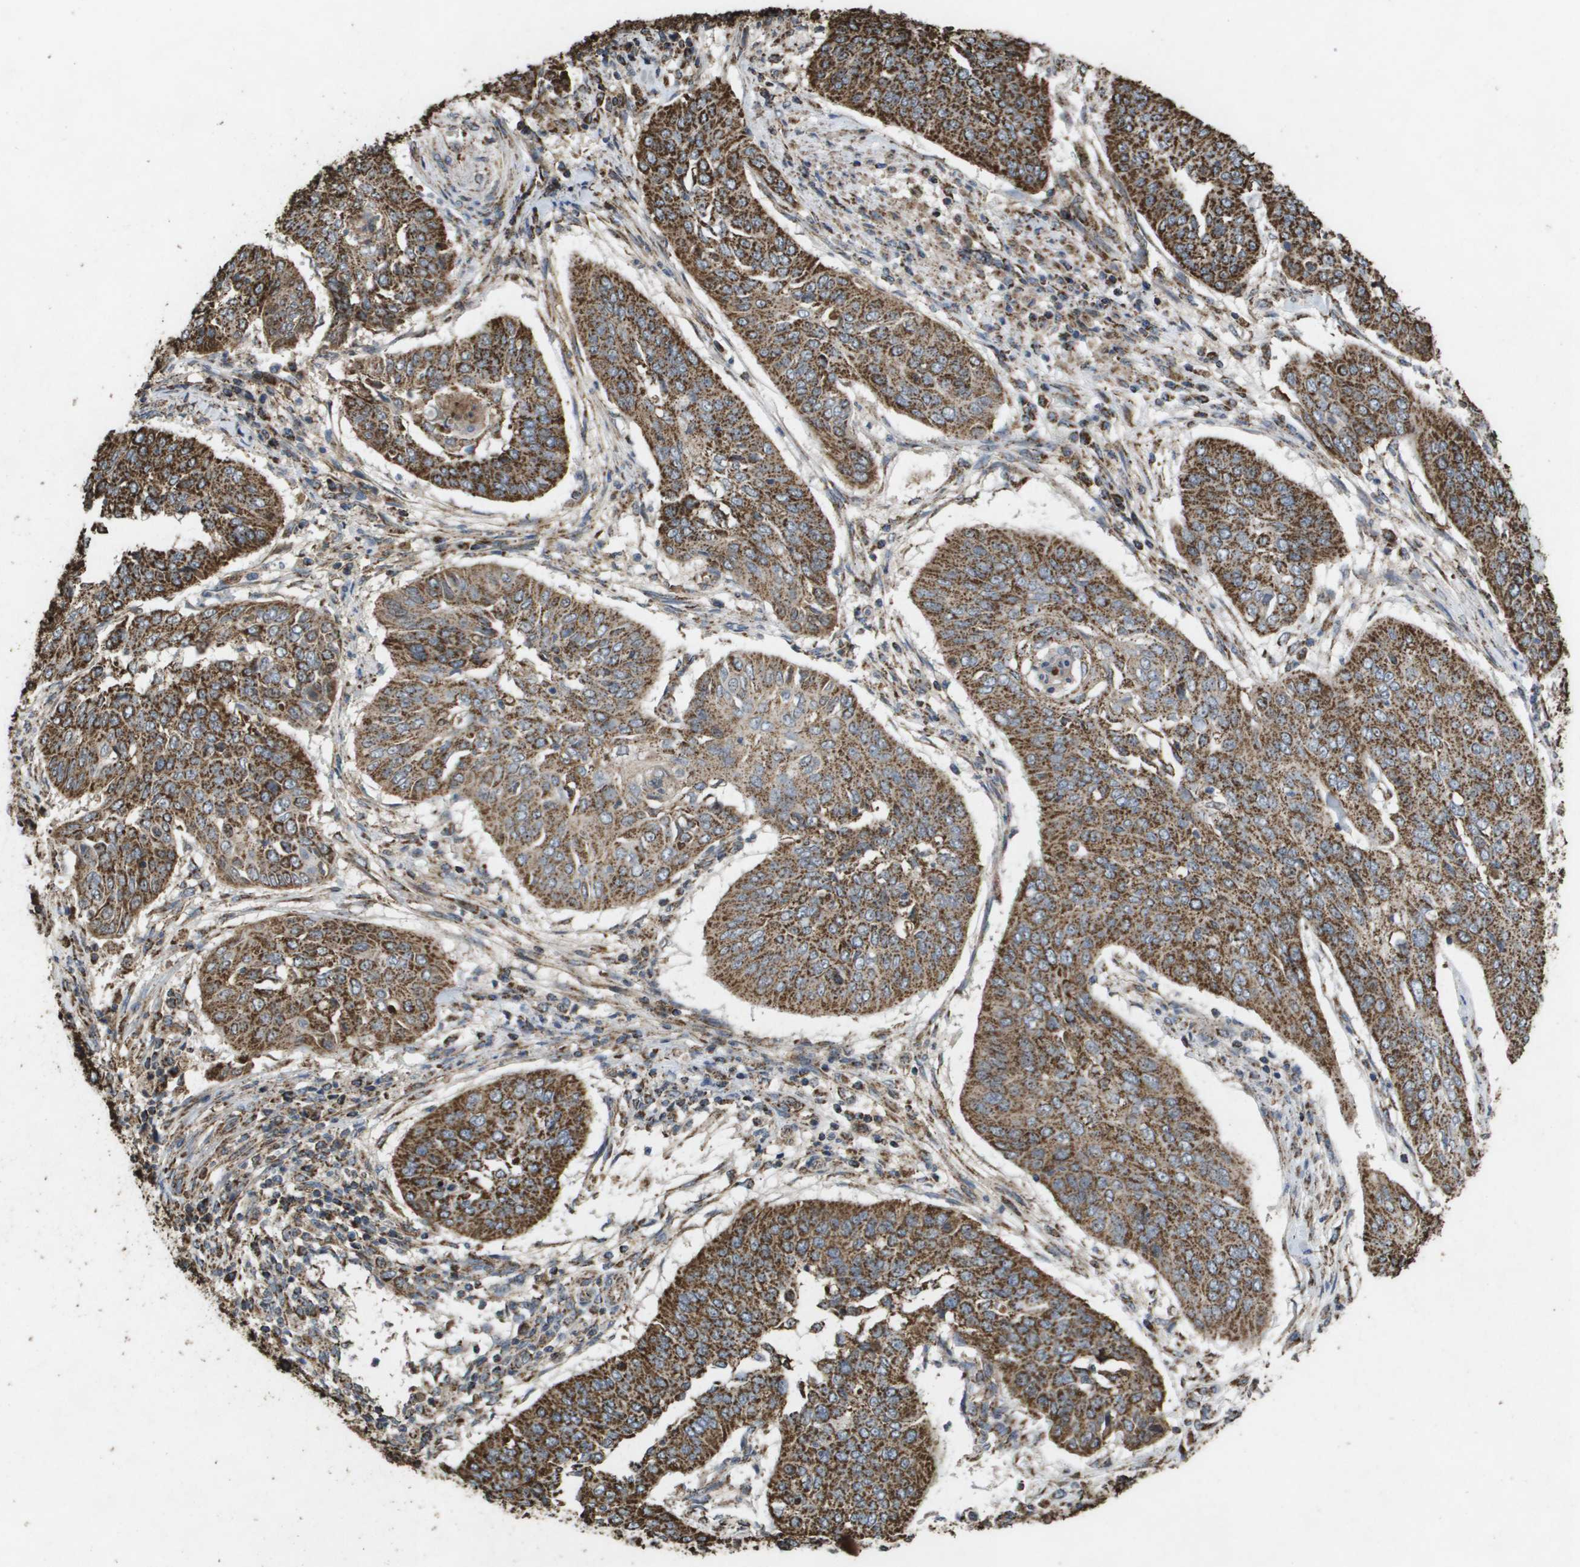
{"staining": {"intensity": "strong", "quantity": ">75%", "location": "cytoplasmic/membranous"}, "tissue": "cervical cancer", "cell_type": "Tumor cells", "image_type": "cancer", "snomed": [{"axis": "morphology", "description": "Normal tissue, NOS"}, {"axis": "morphology", "description": "Squamous cell carcinoma, NOS"}, {"axis": "topography", "description": "Cervix"}], "caption": "This is an image of IHC staining of cervical squamous cell carcinoma, which shows strong positivity in the cytoplasmic/membranous of tumor cells.", "gene": "HSPE1", "patient": {"sex": "female", "age": 39}}